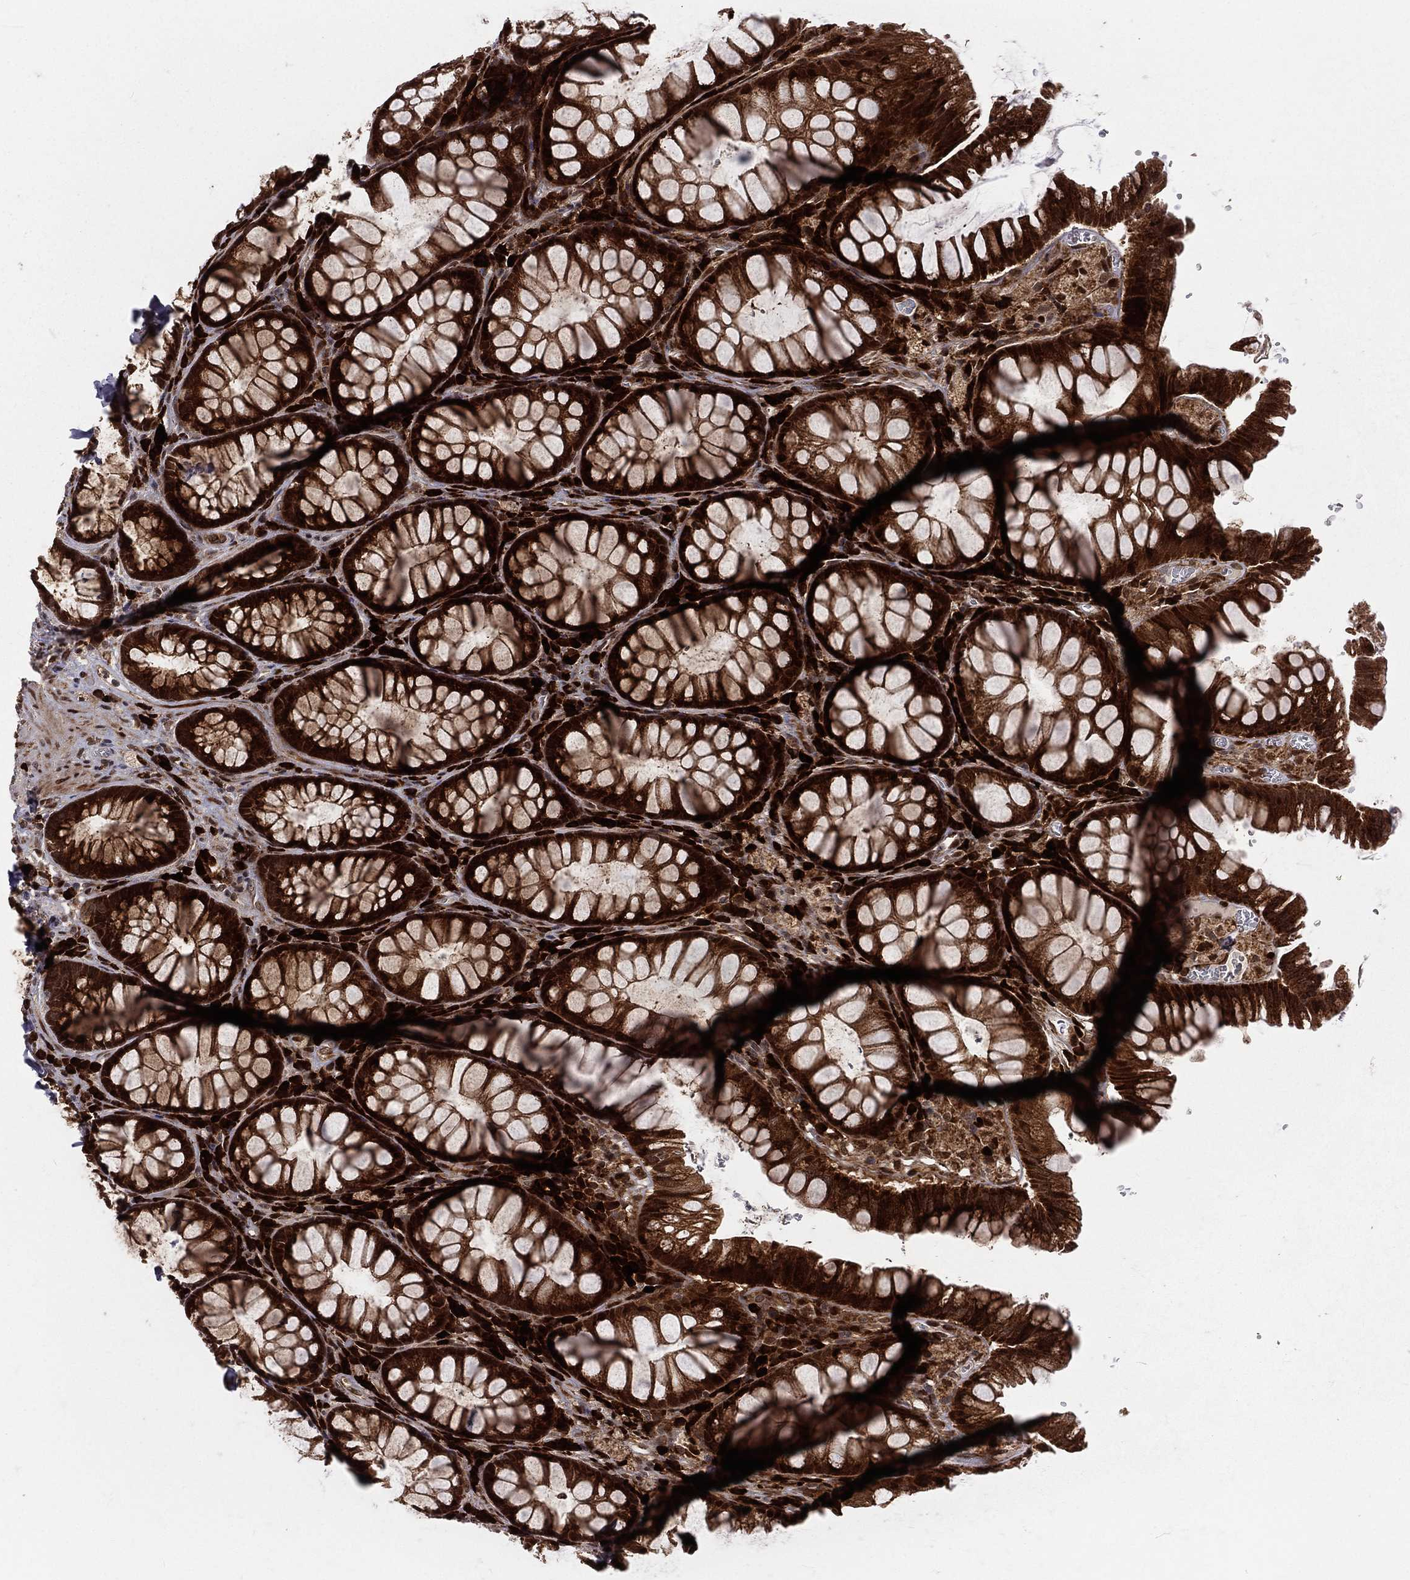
{"staining": {"intensity": "strong", "quantity": ">75%", "location": "cytoplasmic/membranous"}, "tissue": "rectum", "cell_type": "Glandular cells", "image_type": "normal", "snomed": [{"axis": "morphology", "description": "Normal tissue, NOS"}, {"axis": "topography", "description": "Rectum"}], "caption": "Unremarkable rectum was stained to show a protein in brown. There is high levels of strong cytoplasmic/membranous staining in approximately >75% of glandular cells. The staining was performed using DAB, with brown indicating positive protein expression. Nuclei are stained blue with hematoxylin.", "gene": "MDM2", "patient": {"sex": "female", "age": 68}}